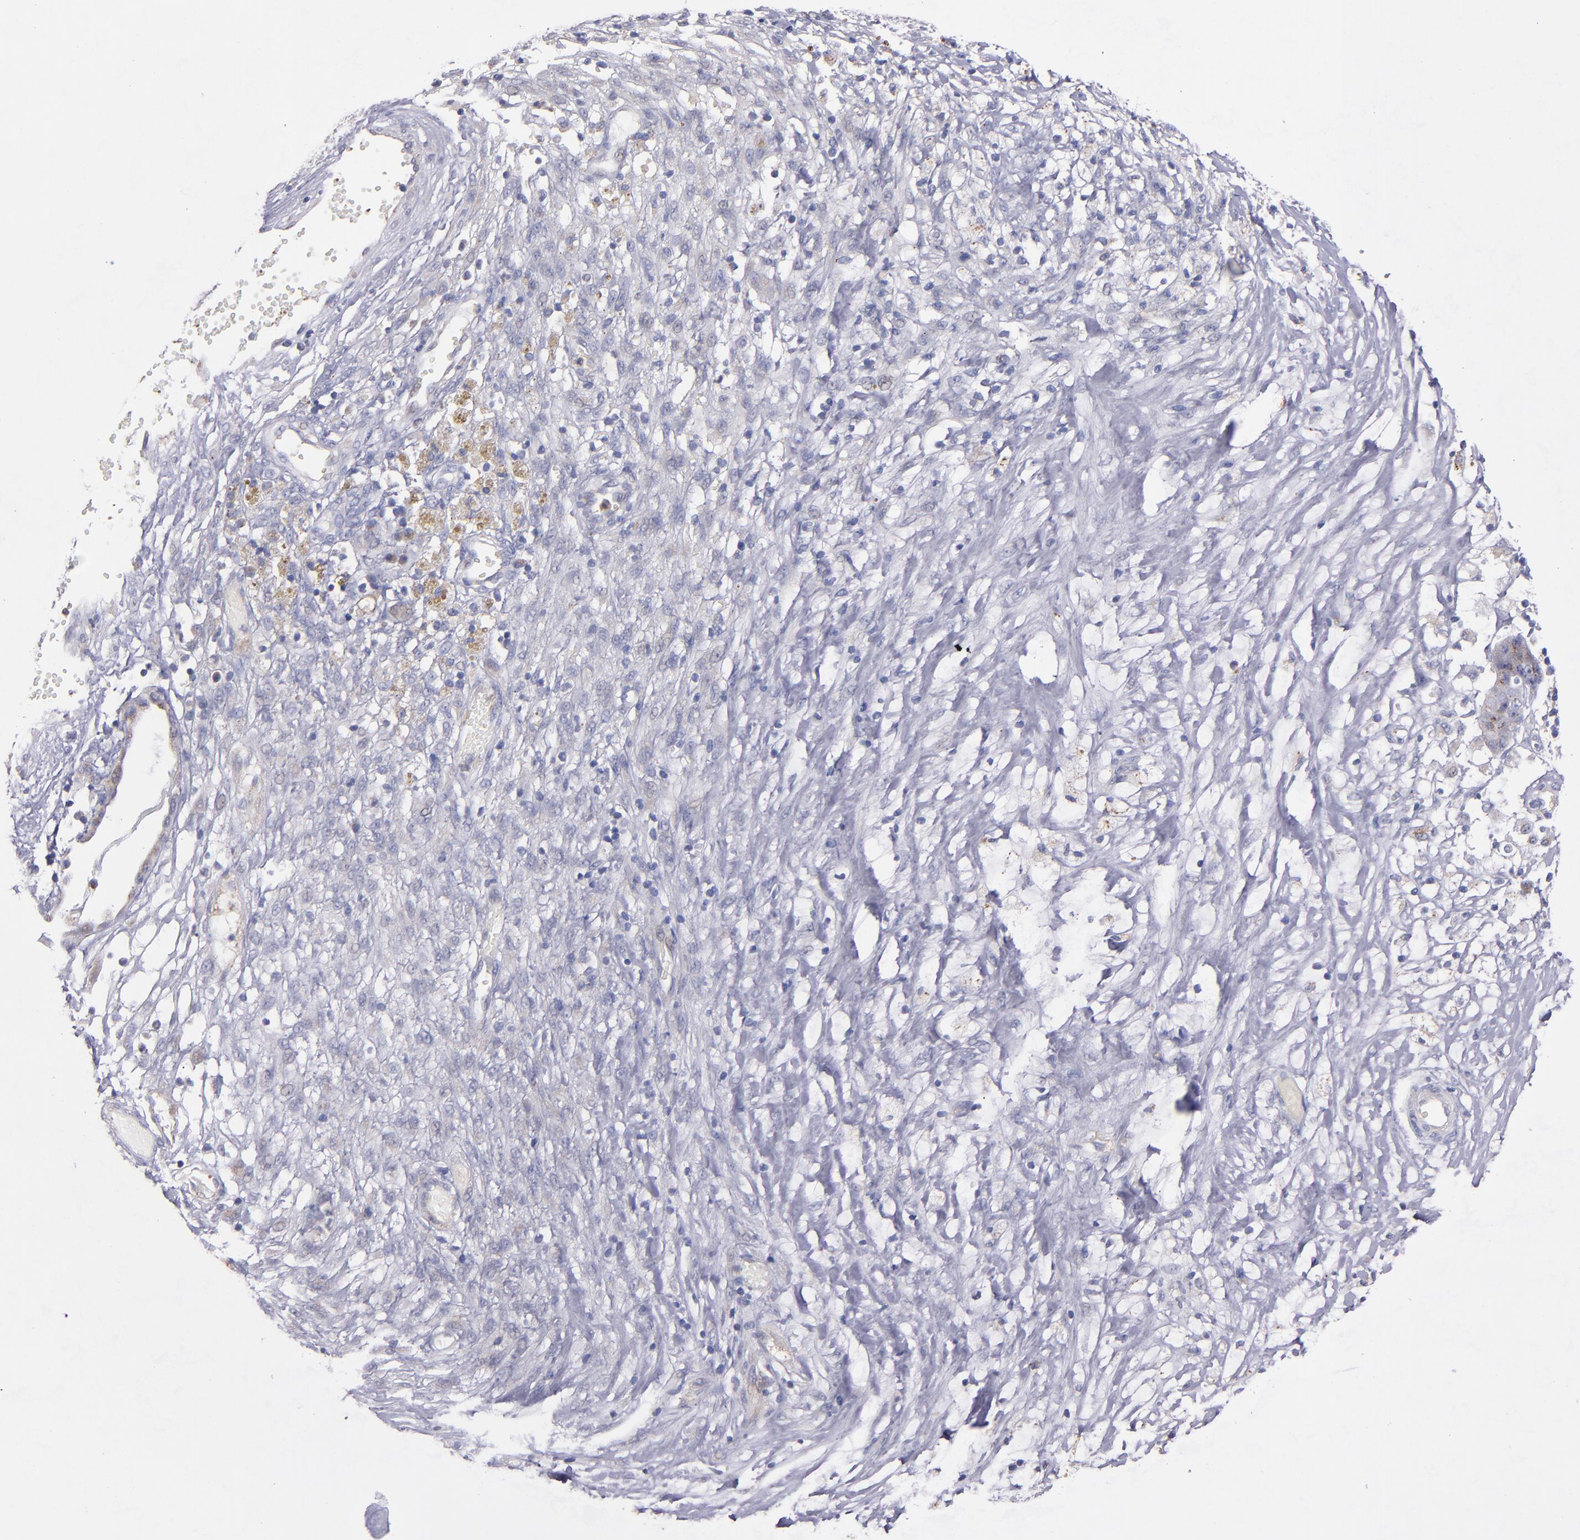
{"staining": {"intensity": "moderate", "quantity": ">75%", "location": "cytoplasmic/membranous"}, "tissue": "ovarian cancer", "cell_type": "Tumor cells", "image_type": "cancer", "snomed": [{"axis": "morphology", "description": "Carcinoma, endometroid"}, {"axis": "topography", "description": "Ovary"}], "caption": "Immunohistochemistry image of neoplastic tissue: human ovarian cancer stained using immunohistochemistry (IHC) displays medium levels of moderate protein expression localized specifically in the cytoplasmic/membranous of tumor cells, appearing as a cytoplasmic/membranous brown color.", "gene": "RAB41", "patient": {"sex": "female", "age": 42}}